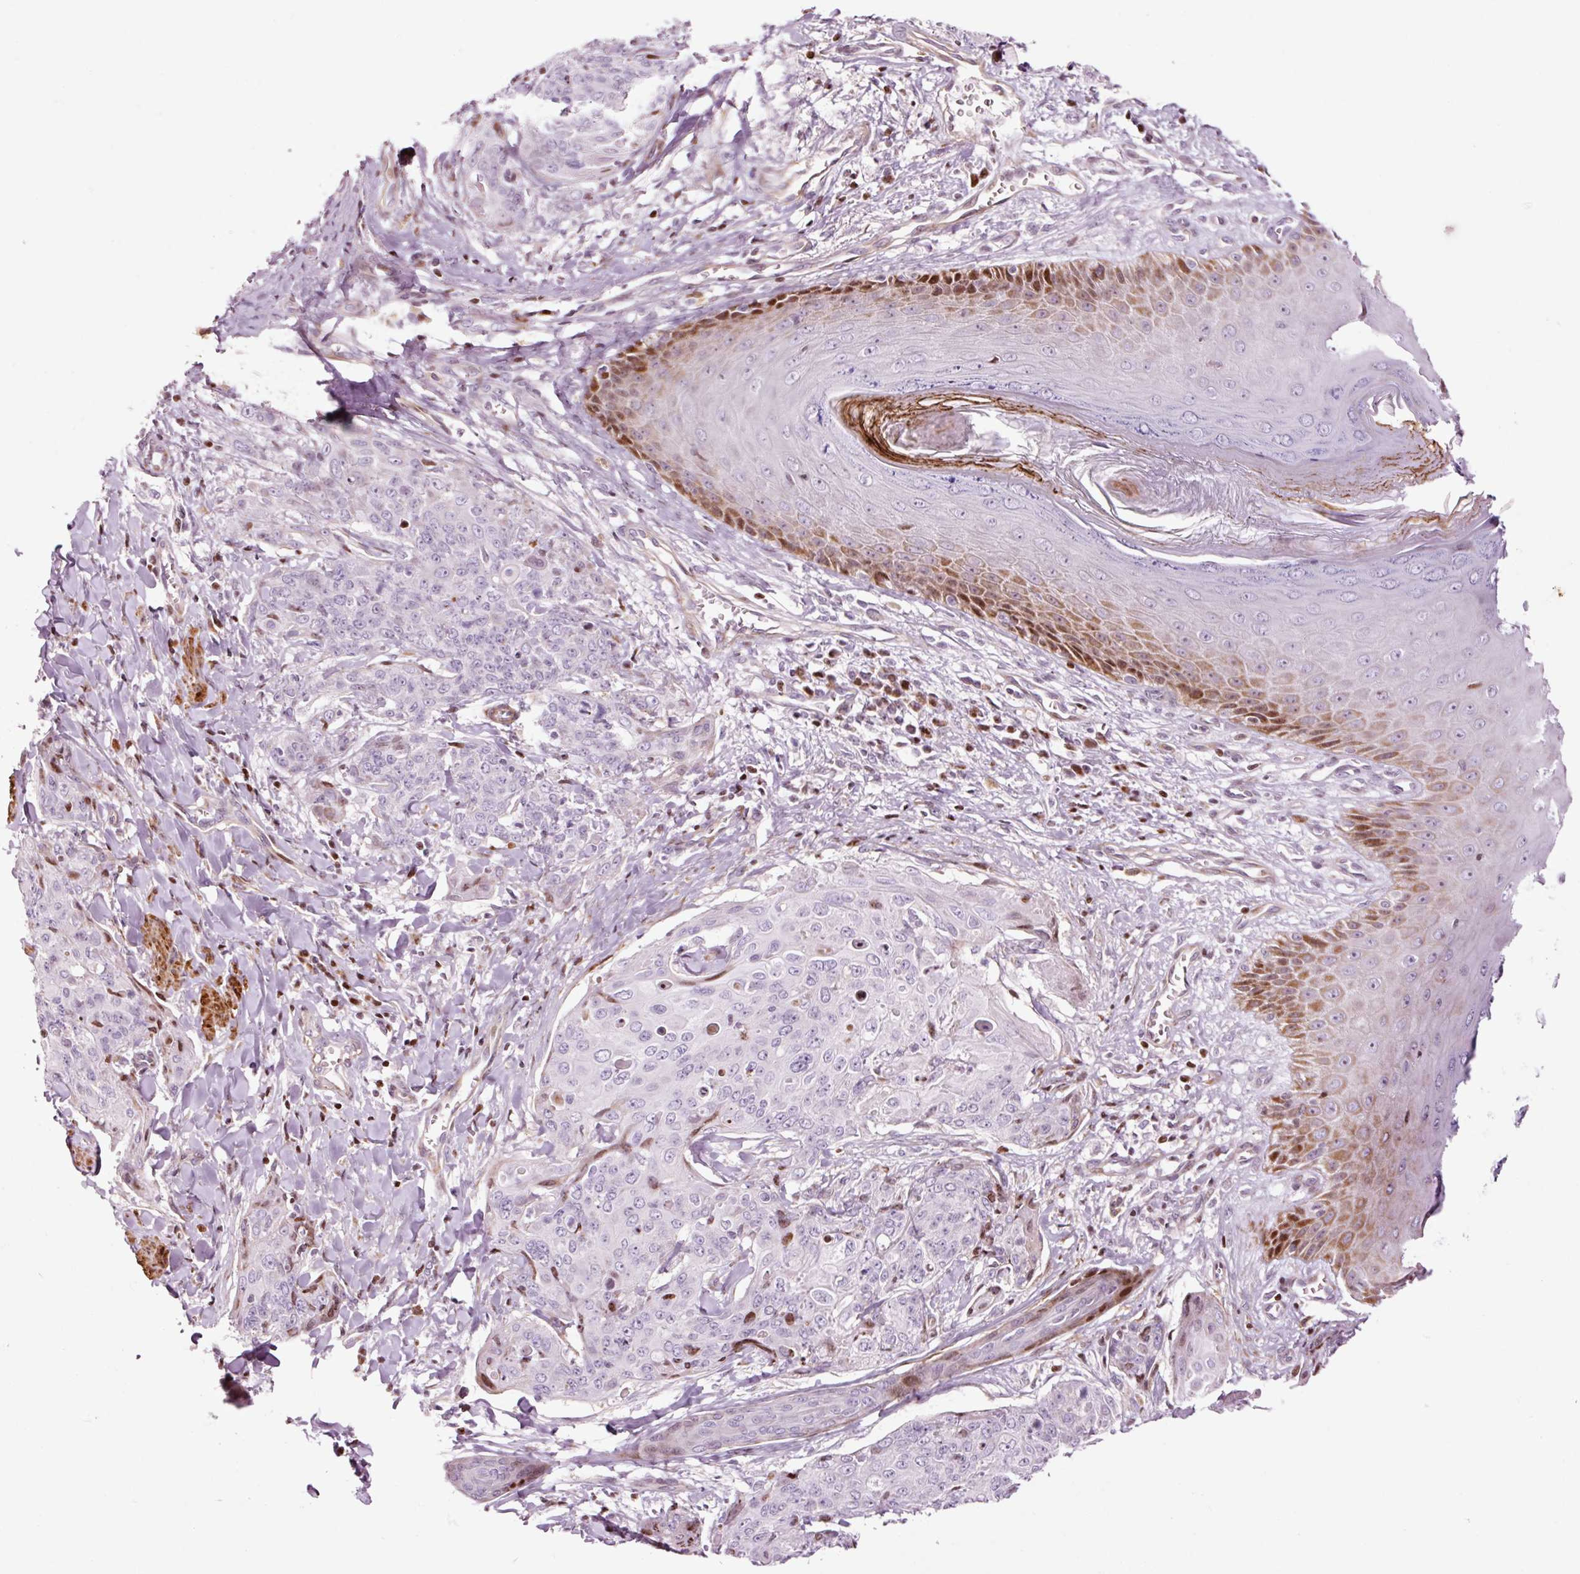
{"staining": {"intensity": "moderate", "quantity": "<25%", "location": "nuclear"}, "tissue": "skin cancer", "cell_type": "Tumor cells", "image_type": "cancer", "snomed": [{"axis": "morphology", "description": "Squamous cell carcinoma, NOS"}, {"axis": "topography", "description": "Skin"}, {"axis": "topography", "description": "Vulva"}], "caption": "Protein expression analysis of skin cancer reveals moderate nuclear staining in approximately <25% of tumor cells.", "gene": "ANKRD20A1", "patient": {"sex": "female", "age": 85}}